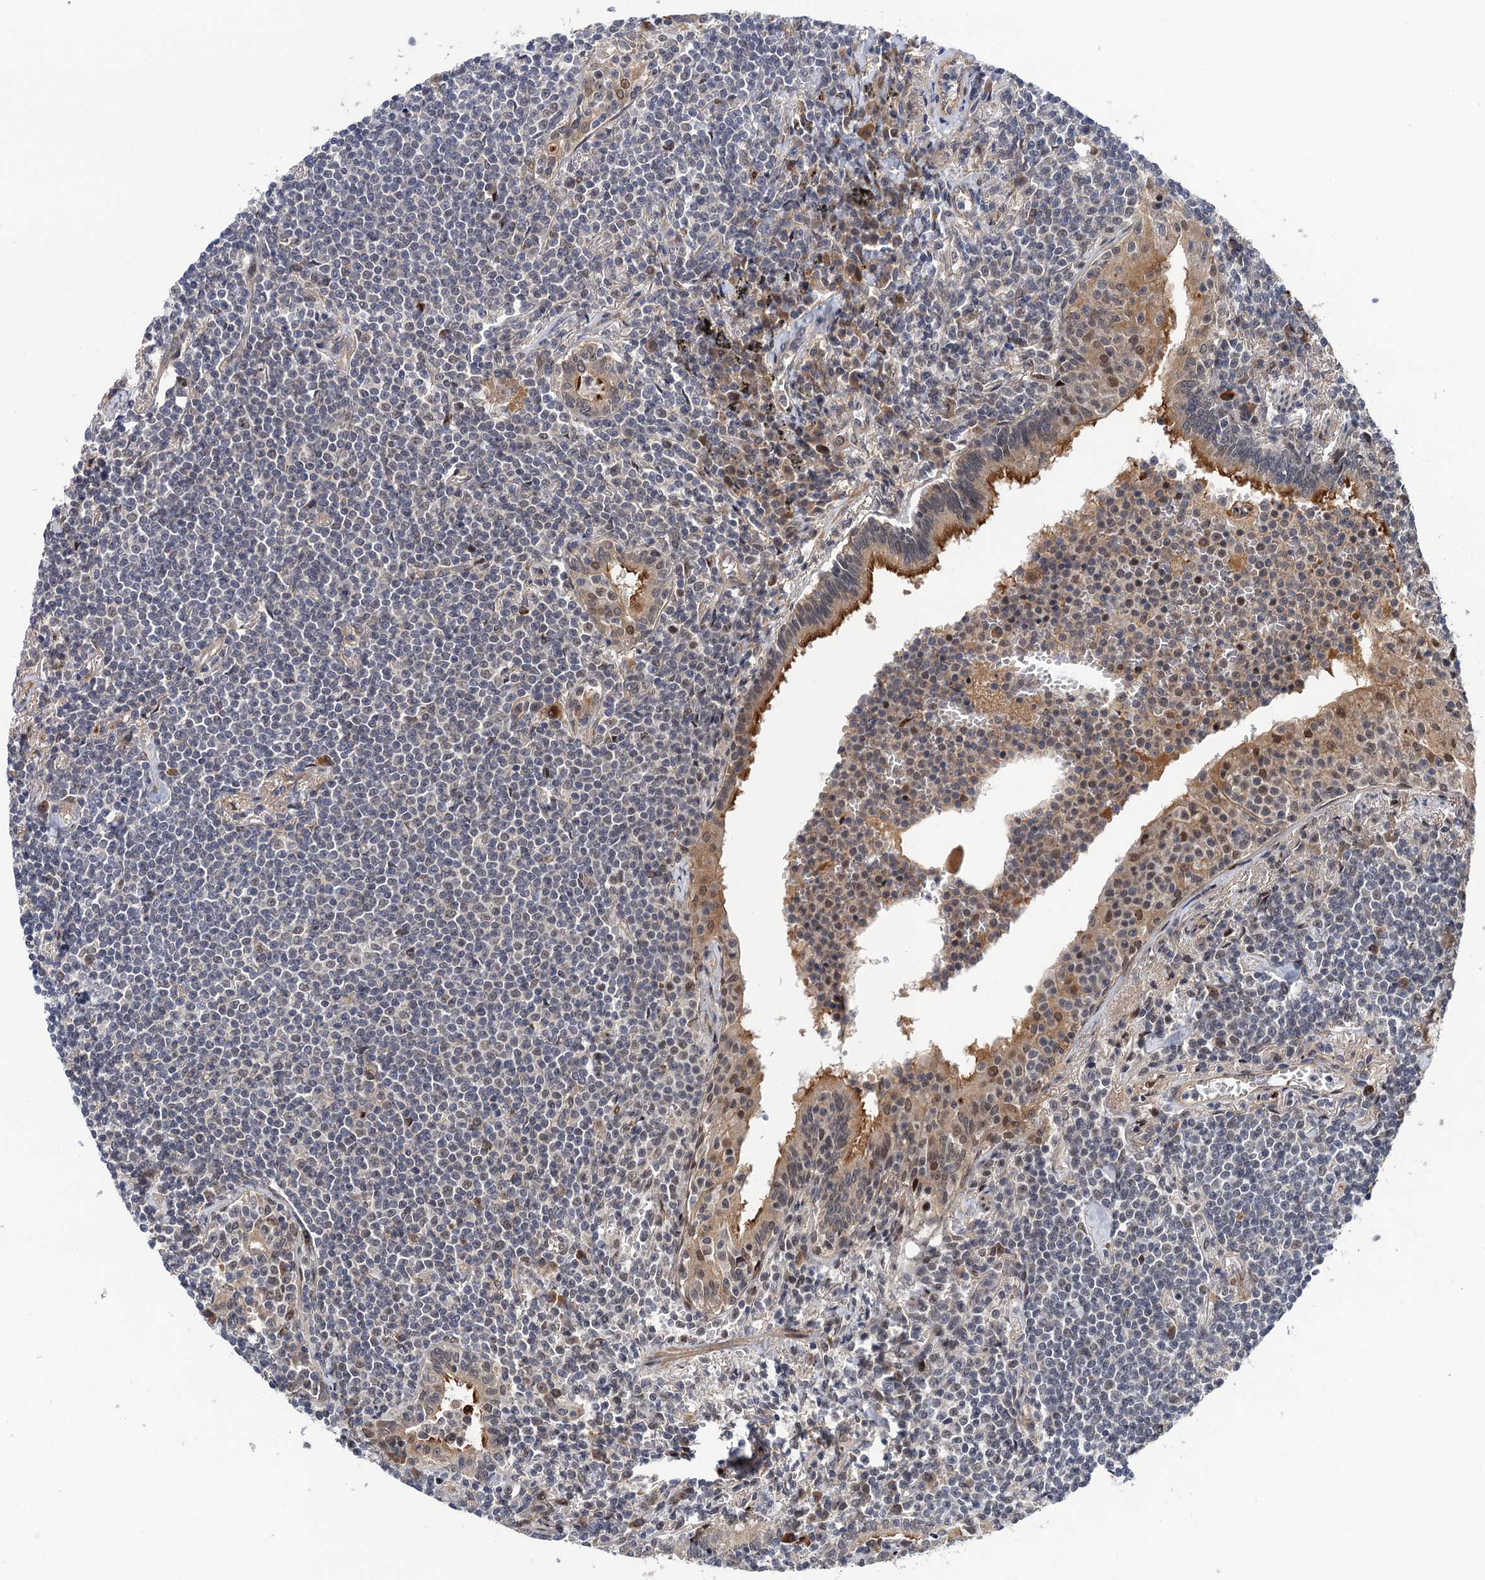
{"staining": {"intensity": "negative", "quantity": "none", "location": "none"}, "tissue": "lymphoma", "cell_type": "Tumor cells", "image_type": "cancer", "snomed": [{"axis": "morphology", "description": "Malignant lymphoma, non-Hodgkin's type, Low grade"}, {"axis": "topography", "description": "Lung"}], "caption": "Human low-grade malignant lymphoma, non-Hodgkin's type stained for a protein using immunohistochemistry shows no staining in tumor cells.", "gene": "NEK8", "patient": {"sex": "female", "age": 71}}